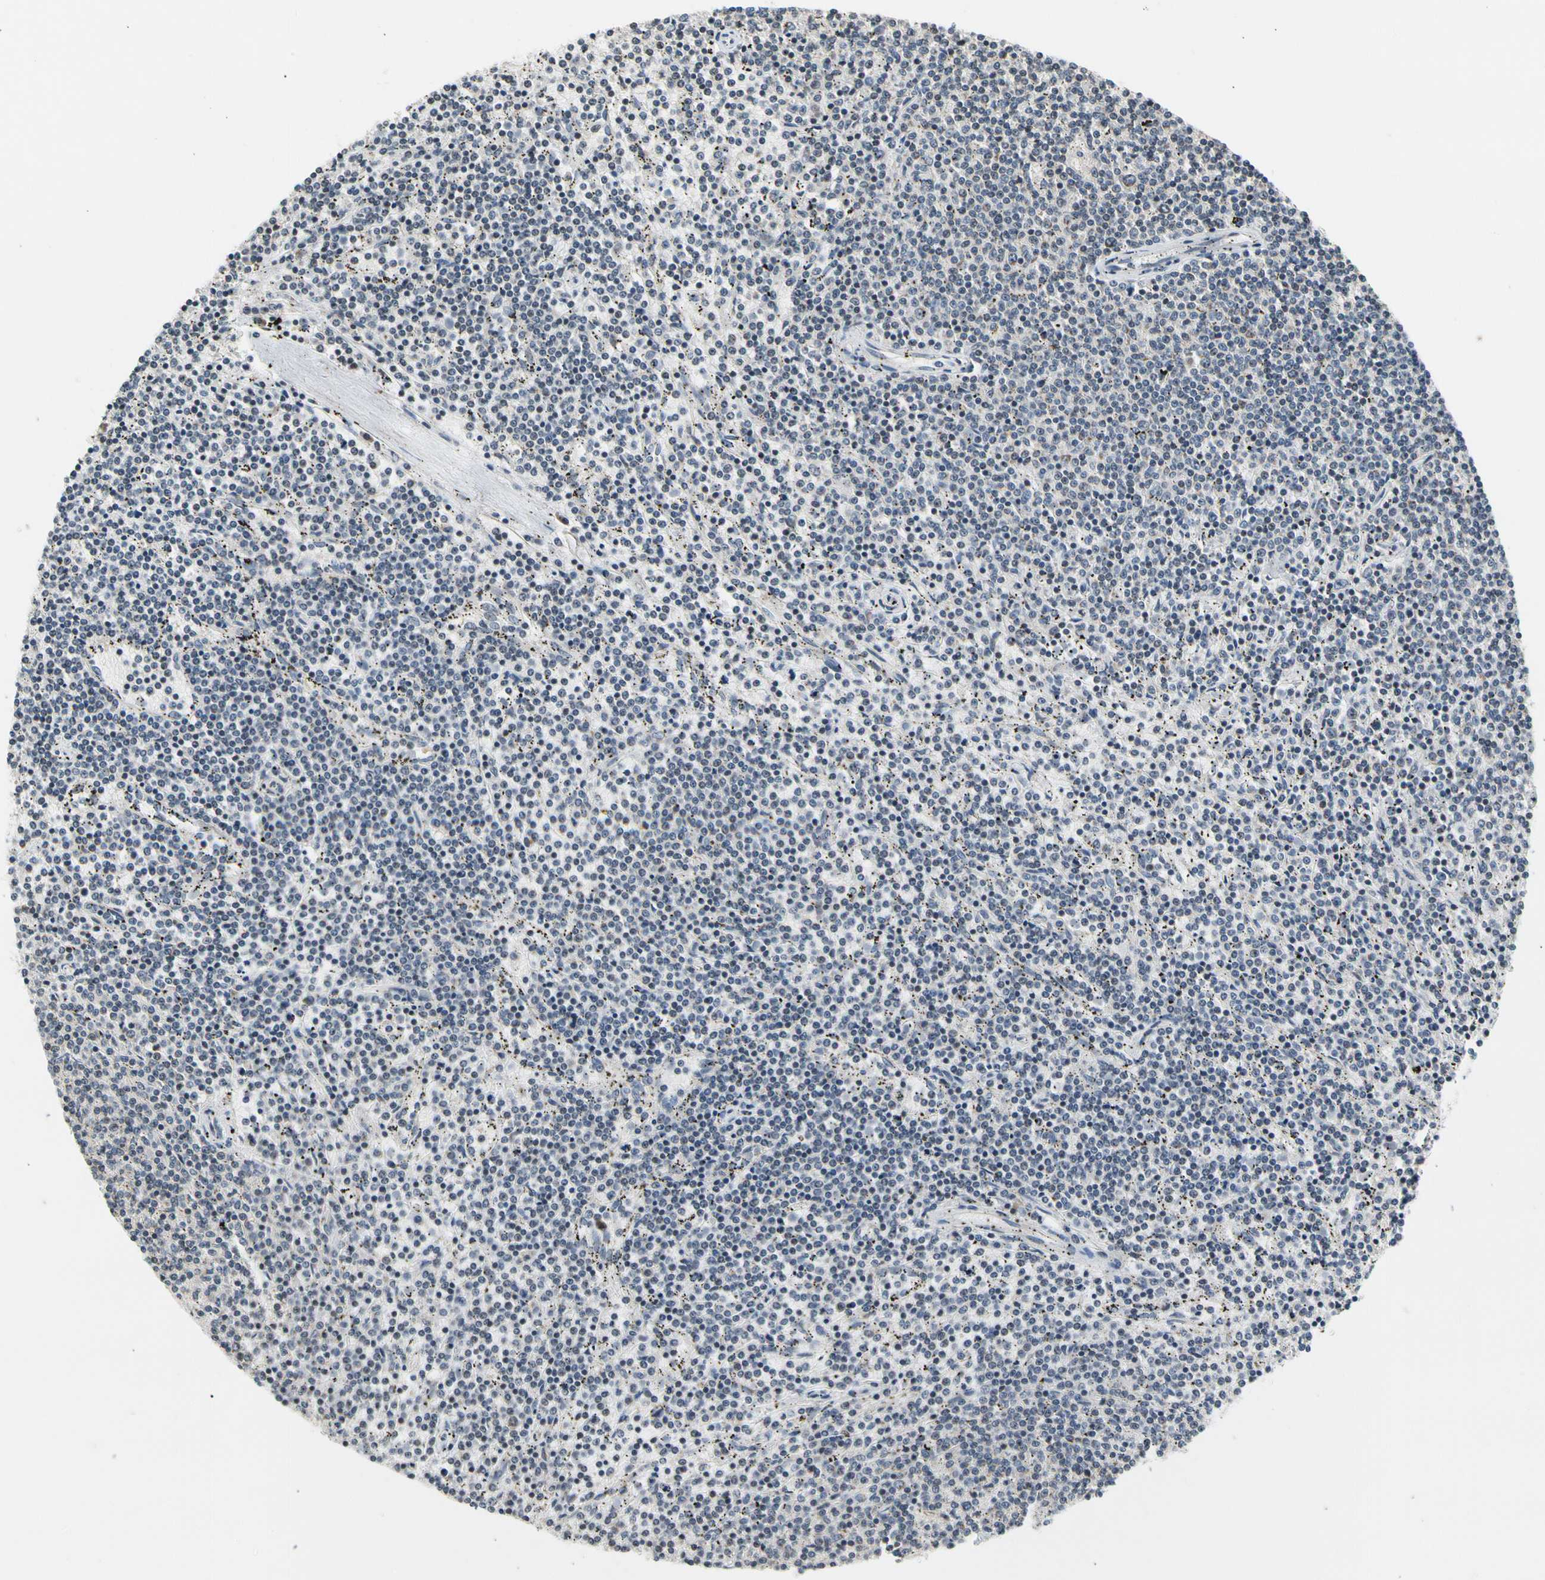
{"staining": {"intensity": "negative", "quantity": "none", "location": "none"}, "tissue": "lymphoma", "cell_type": "Tumor cells", "image_type": "cancer", "snomed": [{"axis": "morphology", "description": "Malignant lymphoma, non-Hodgkin's type, Low grade"}, {"axis": "topography", "description": "Spleen"}], "caption": "Immunohistochemistry of human malignant lymphoma, non-Hodgkin's type (low-grade) demonstrates no staining in tumor cells.", "gene": "SOX30", "patient": {"sex": "female", "age": 50}}